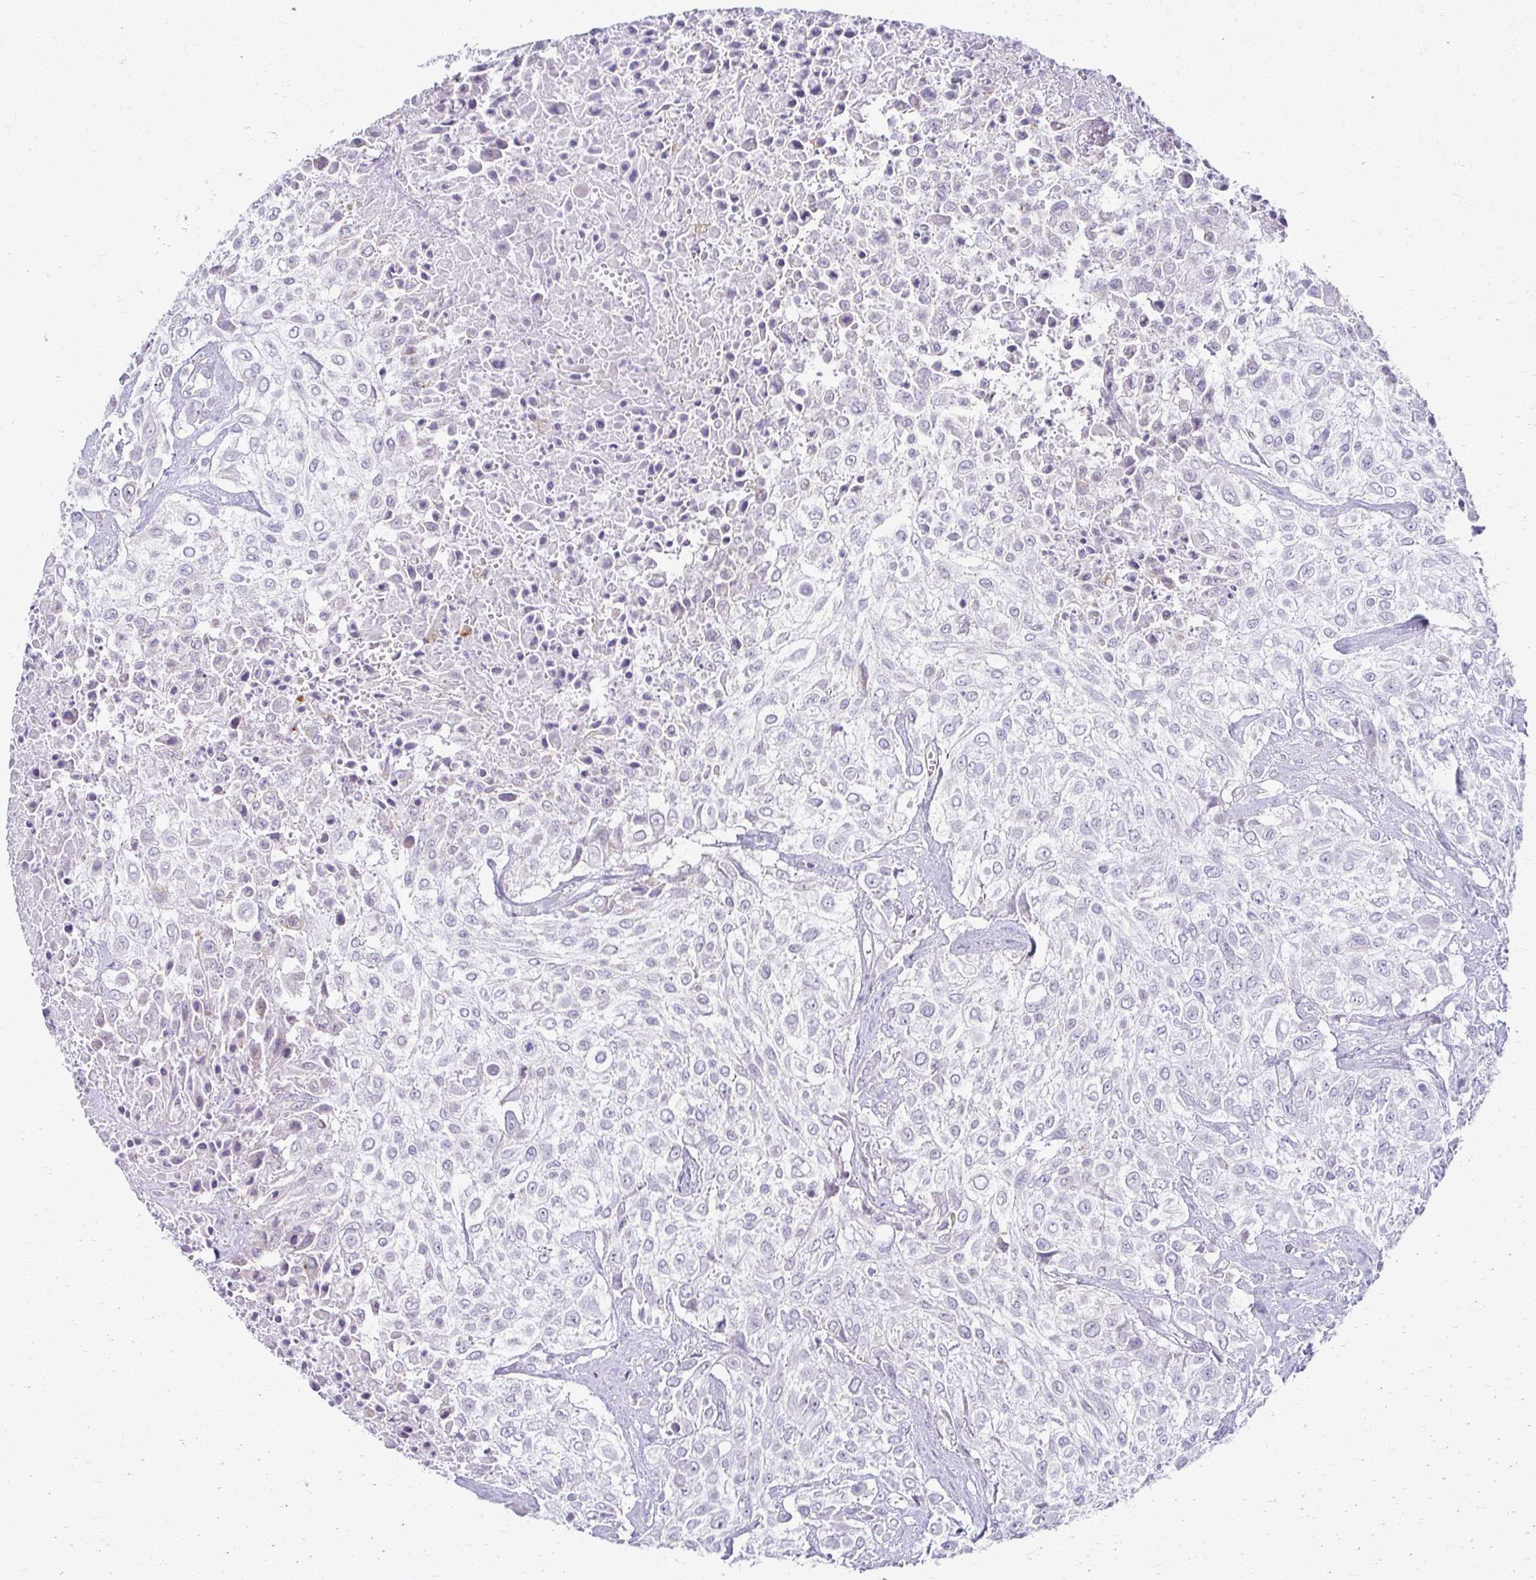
{"staining": {"intensity": "negative", "quantity": "none", "location": "none"}, "tissue": "urothelial cancer", "cell_type": "Tumor cells", "image_type": "cancer", "snomed": [{"axis": "morphology", "description": "Urothelial carcinoma, High grade"}, {"axis": "topography", "description": "Urinary bladder"}], "caption": "IHC histopathology image of neoplastic tissue: urothelial carcinoma (high-grade) stained with DAB (3,3'-diaminobenzidine) exhibits no significant protein positivity in tumor cells.", "gene": "FCGR2B", "patient": {"sex": "male", "age": 57}}